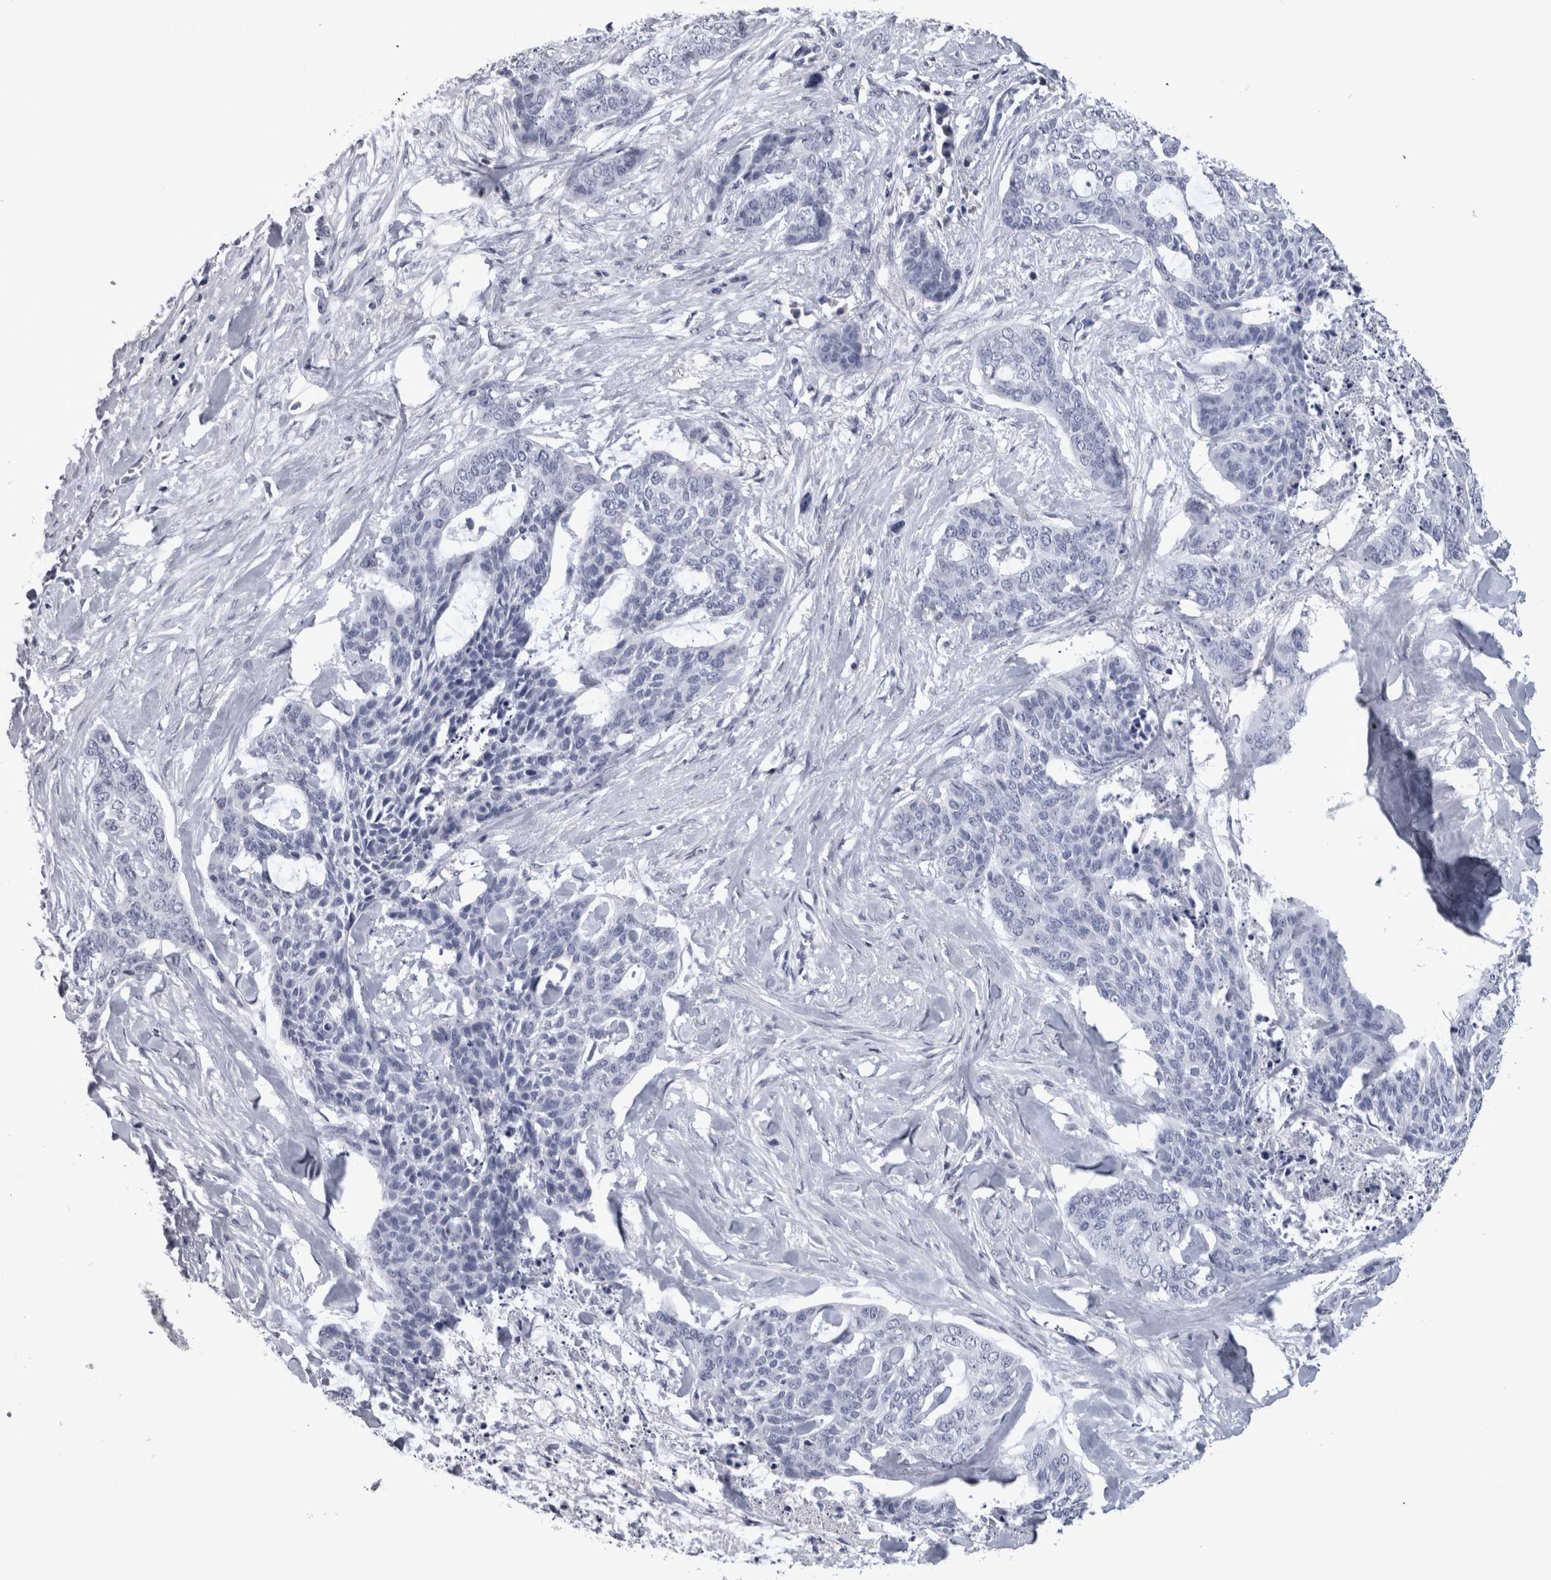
{"staining": {"intensity": "negative", "quantity": "none", "location": "none"}, "tissue": "skin cancer", "cell_type": "Tumor cells", "image_type": "cancer", "snomed": [{"axis": "morphology", "description": "Basal cell carcinoma"}, {"axis": "topography", "description": "Skin"}], "caption": "Histopathology image shows no protein staining in tumor cells of skin cancer tissue. (Brightfield microscopy of DAB IHC at high magnification).", "gene": "PAX5", "patient": {"sex": "female", "age": 64}}